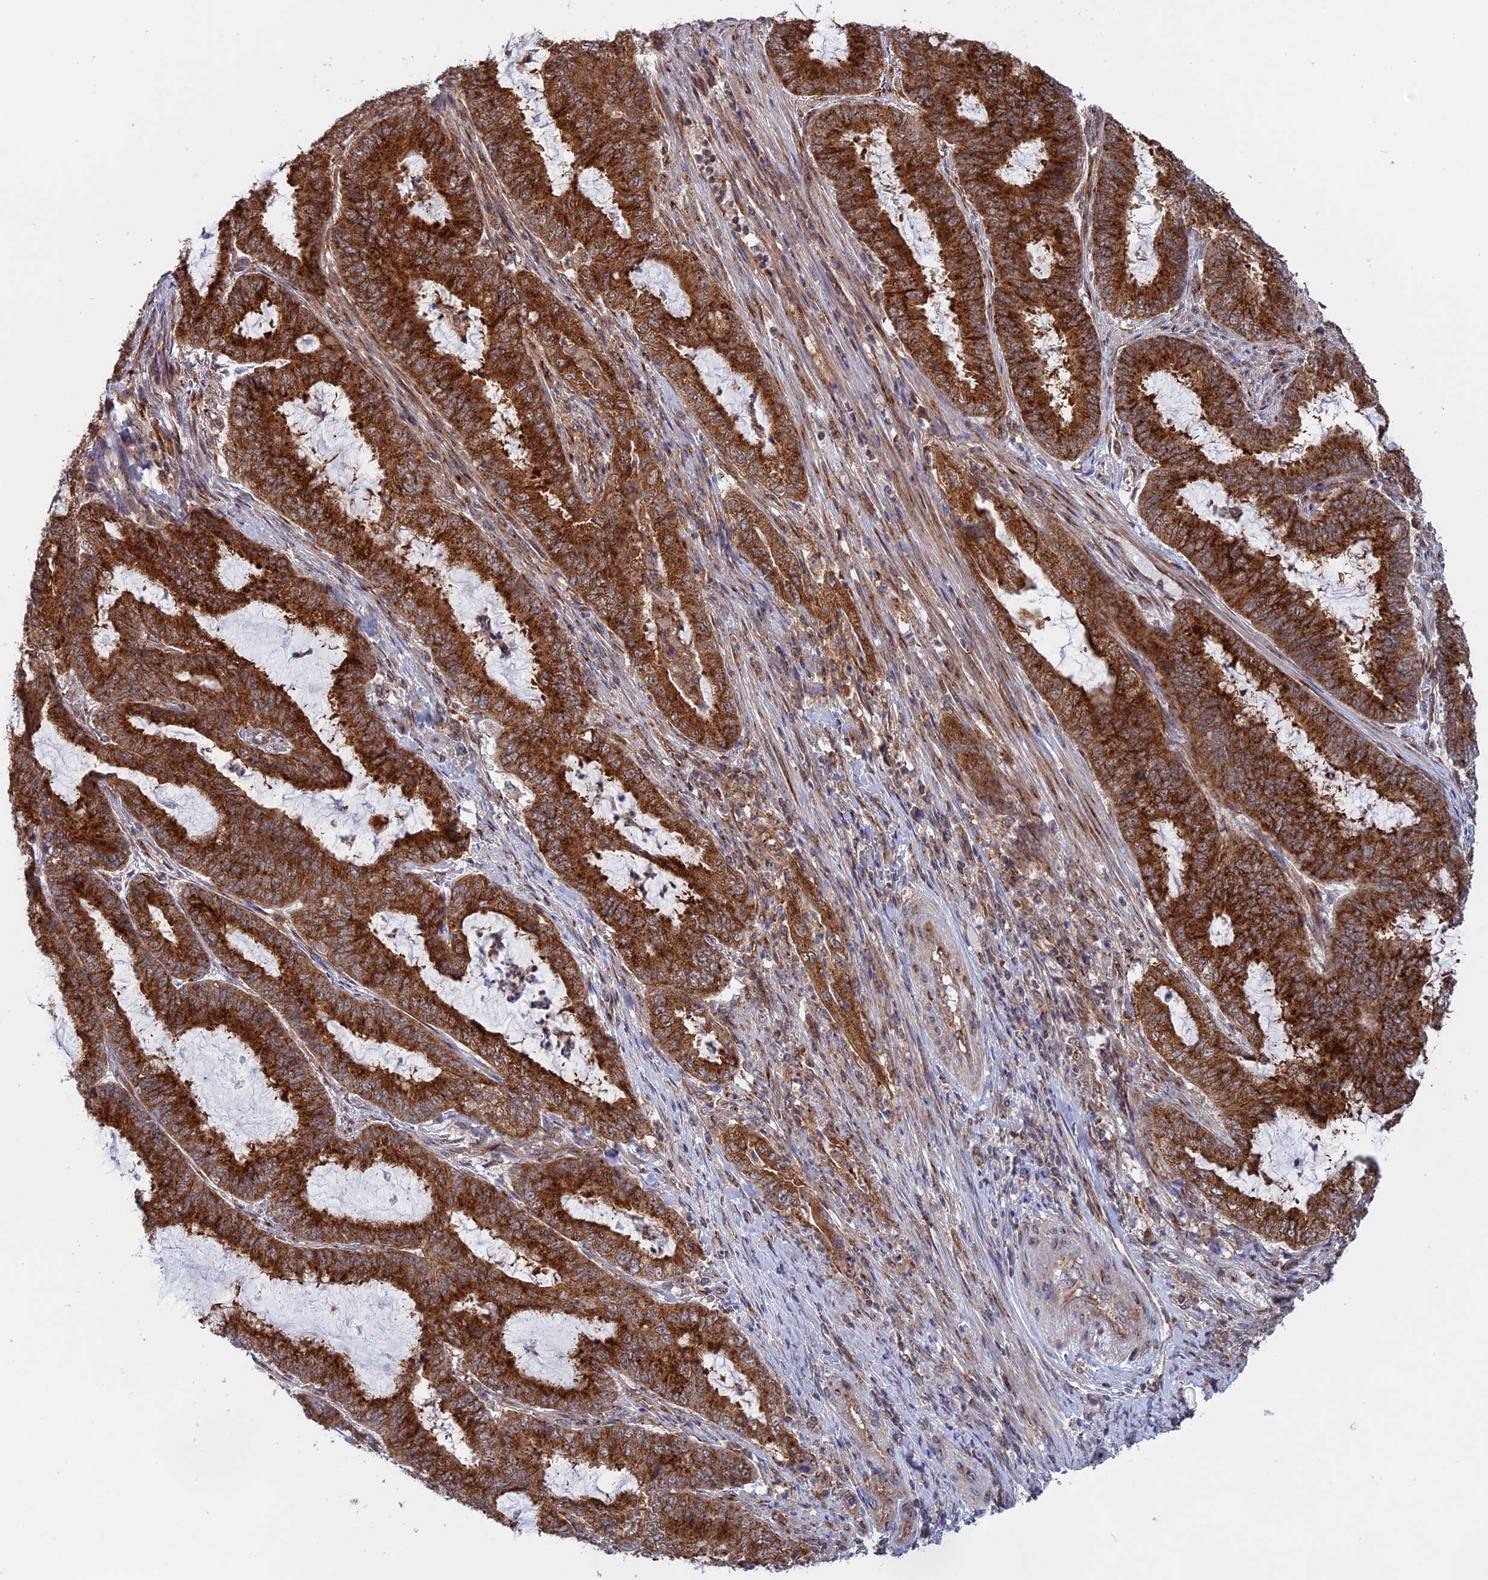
{"staining": {"intensity": "strong", "quantity": ">75%", "location": "cytoplasmic/membranous"}, "tissue": "endometrial cancer", "cell_type": "Tumor cells", "image_type": "cancer", "snomed": [{"axis": "morphology", "description": "Adenocarcinoma, NOS"}, {"axis": "topography", "description": "Endometrium"}], "caption": "IHC (DAB (3,3'-diaminobenzidine)) staining of adenocarcinoma (endometrial) displays strong cytoplasmic/membranous protein expression in about >75% of tumor cells. The protein of interest is shown in brown color, while the nuclei are stained blue.", "gene": "CLINT1", "patient": {"sex": "female", "age": 51}}